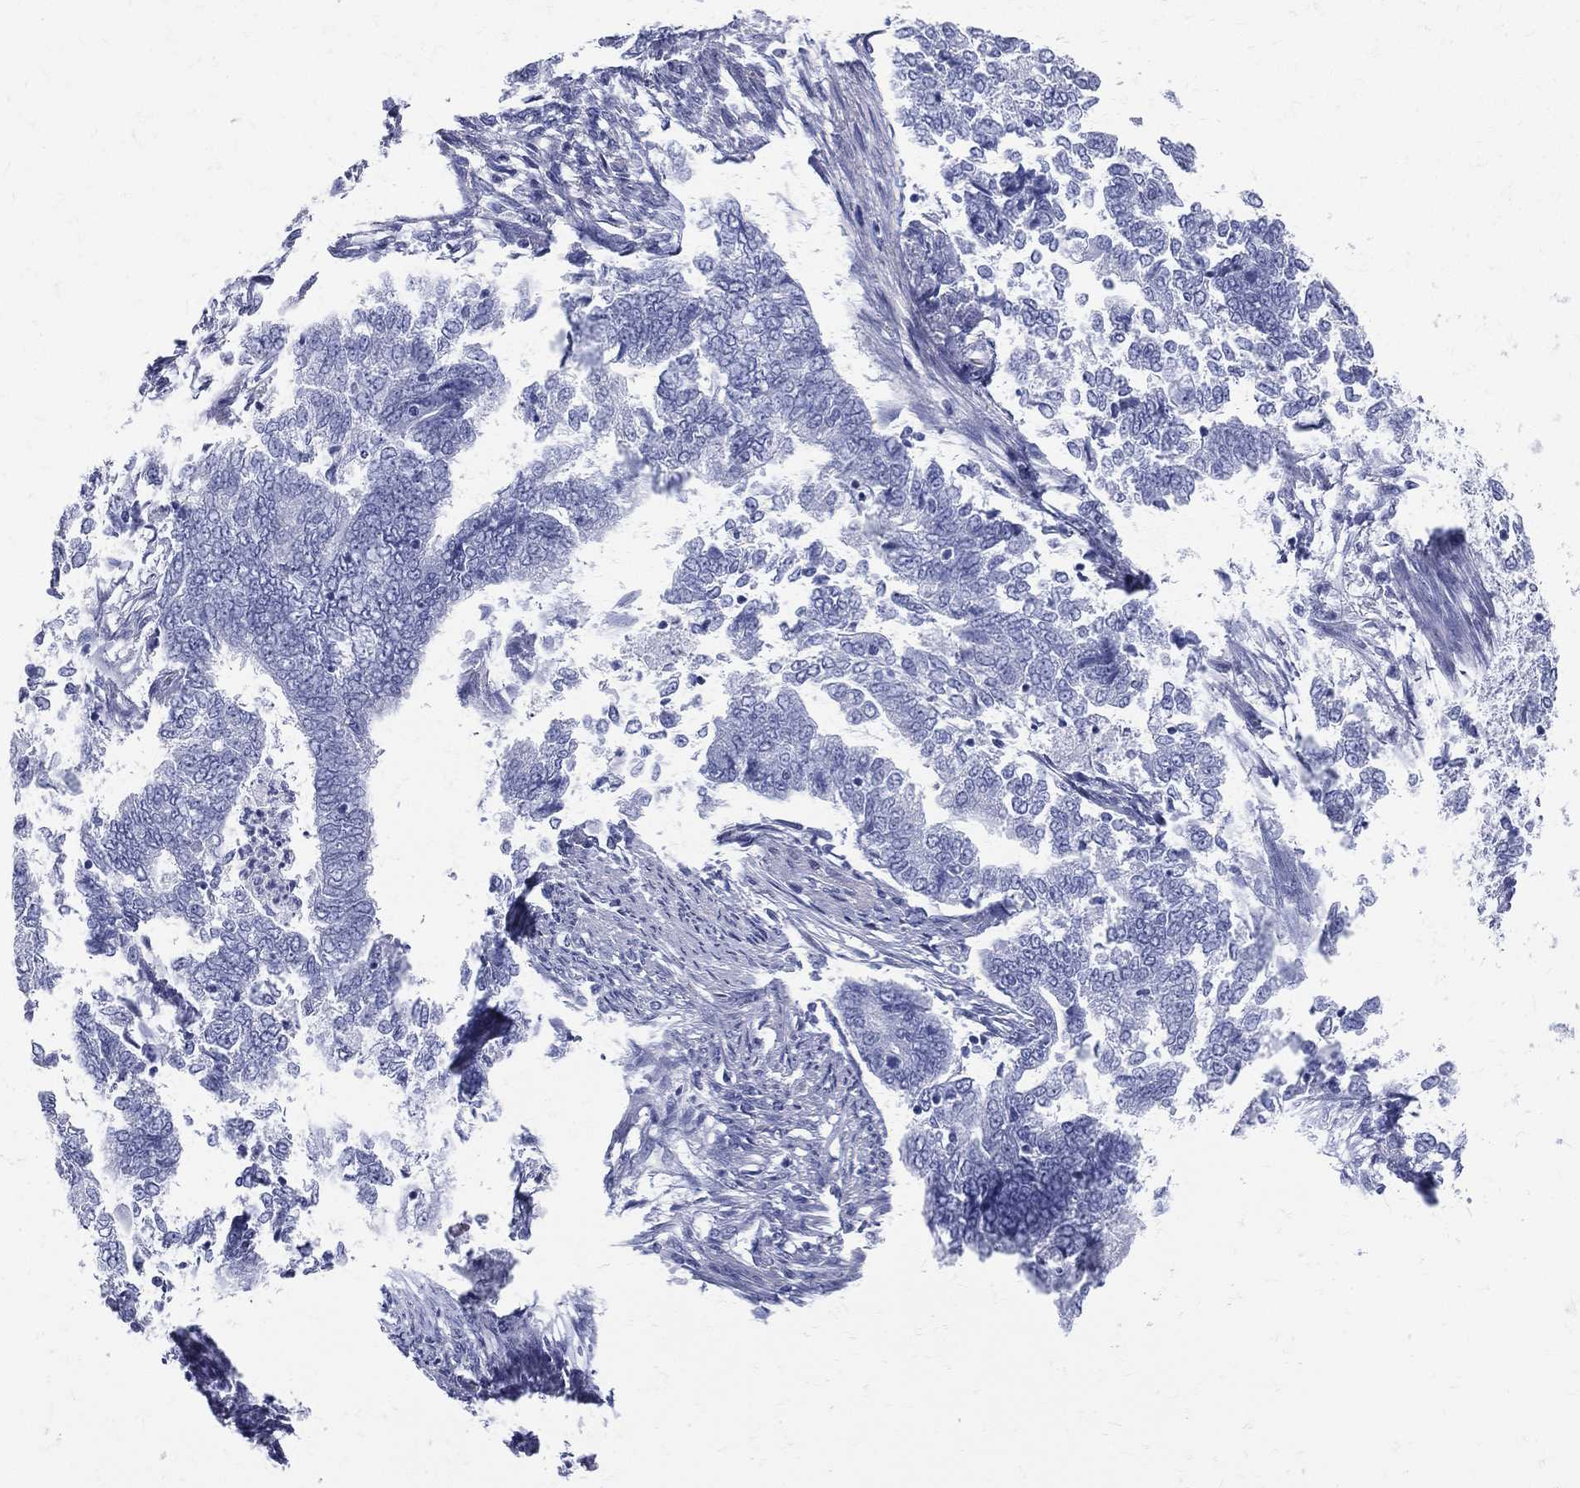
{"staining": {"intensity": "negative", "quantity": "none", "location": "none"}, "tissue": "endometrial cancer", "cell_type": "Tumor cells", "image_type": "cancer", "snomed": [{"axis": "morphology", "description": "Adenocarcinoma, NOS"}, {"axis": "topography", "description": "Endometrium"}], "caption": "High magnification brightfield microscopy of endometrial cancer (adenocarcinoma) stained with DAB (3,3'-diaminobenzidine) (brown) and counterstained with hematoxylin (blue): tumor cells show no significant positivity.", "gene": "ETNPPL", "patient": {"sex": "female", "age": 65}}